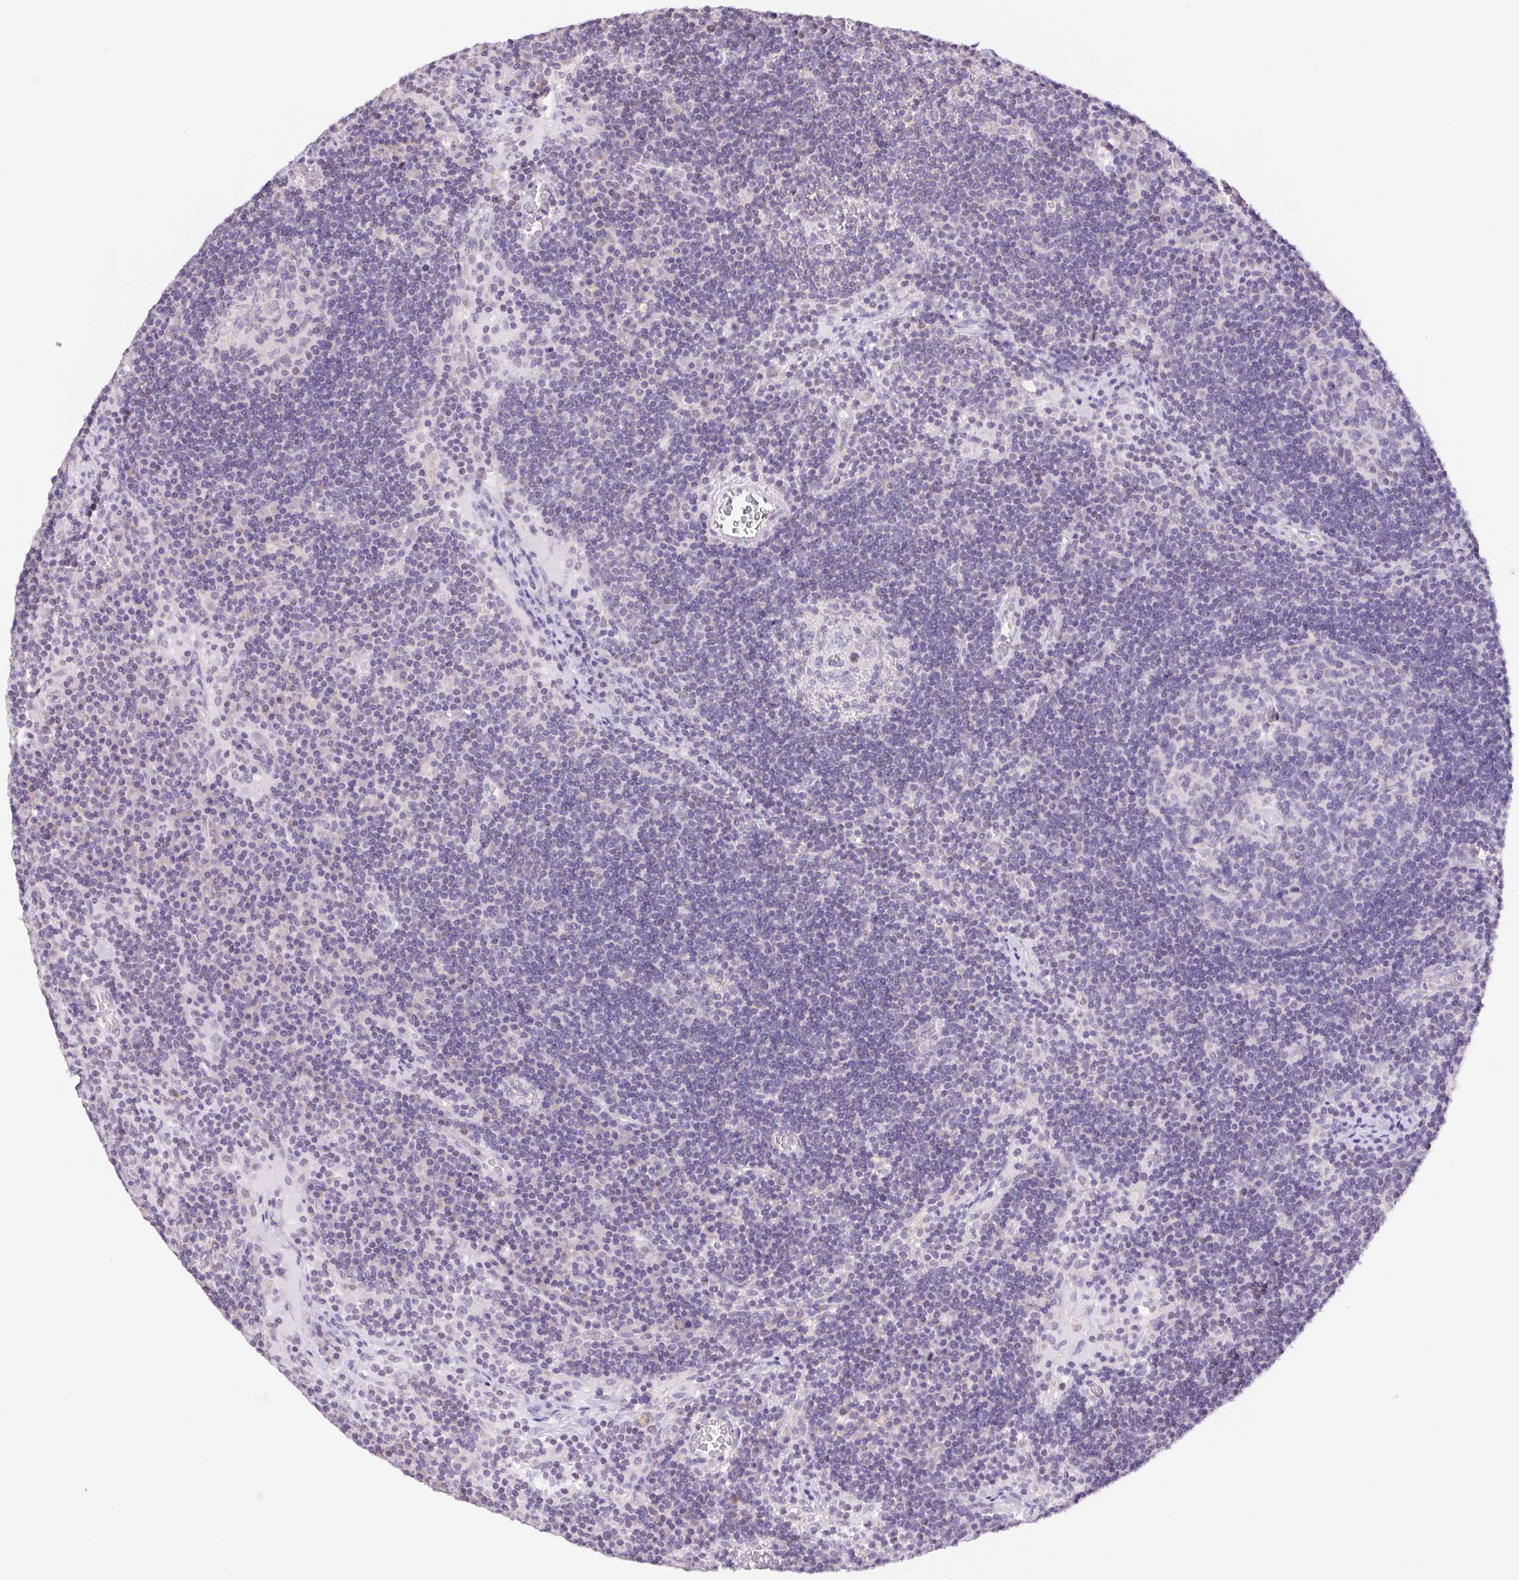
{"staining": {"intensity": "negative", "quantity": "none", "location": "none"}, "tissue": "lymph node", "cell_type": "Germinal center cells", "image_type": "normal", "snomed": [{"axis": "morphology", "description": "Normal tissue, NOS"}, {"axis": "topography", "description": "Lymph node"}], "caption": "Histopathology image shows no protein staining in germinal center cells of unremarkable lymph node.", "gene": "FKBP6", "patient": {"sex": "male", "age": 67}}